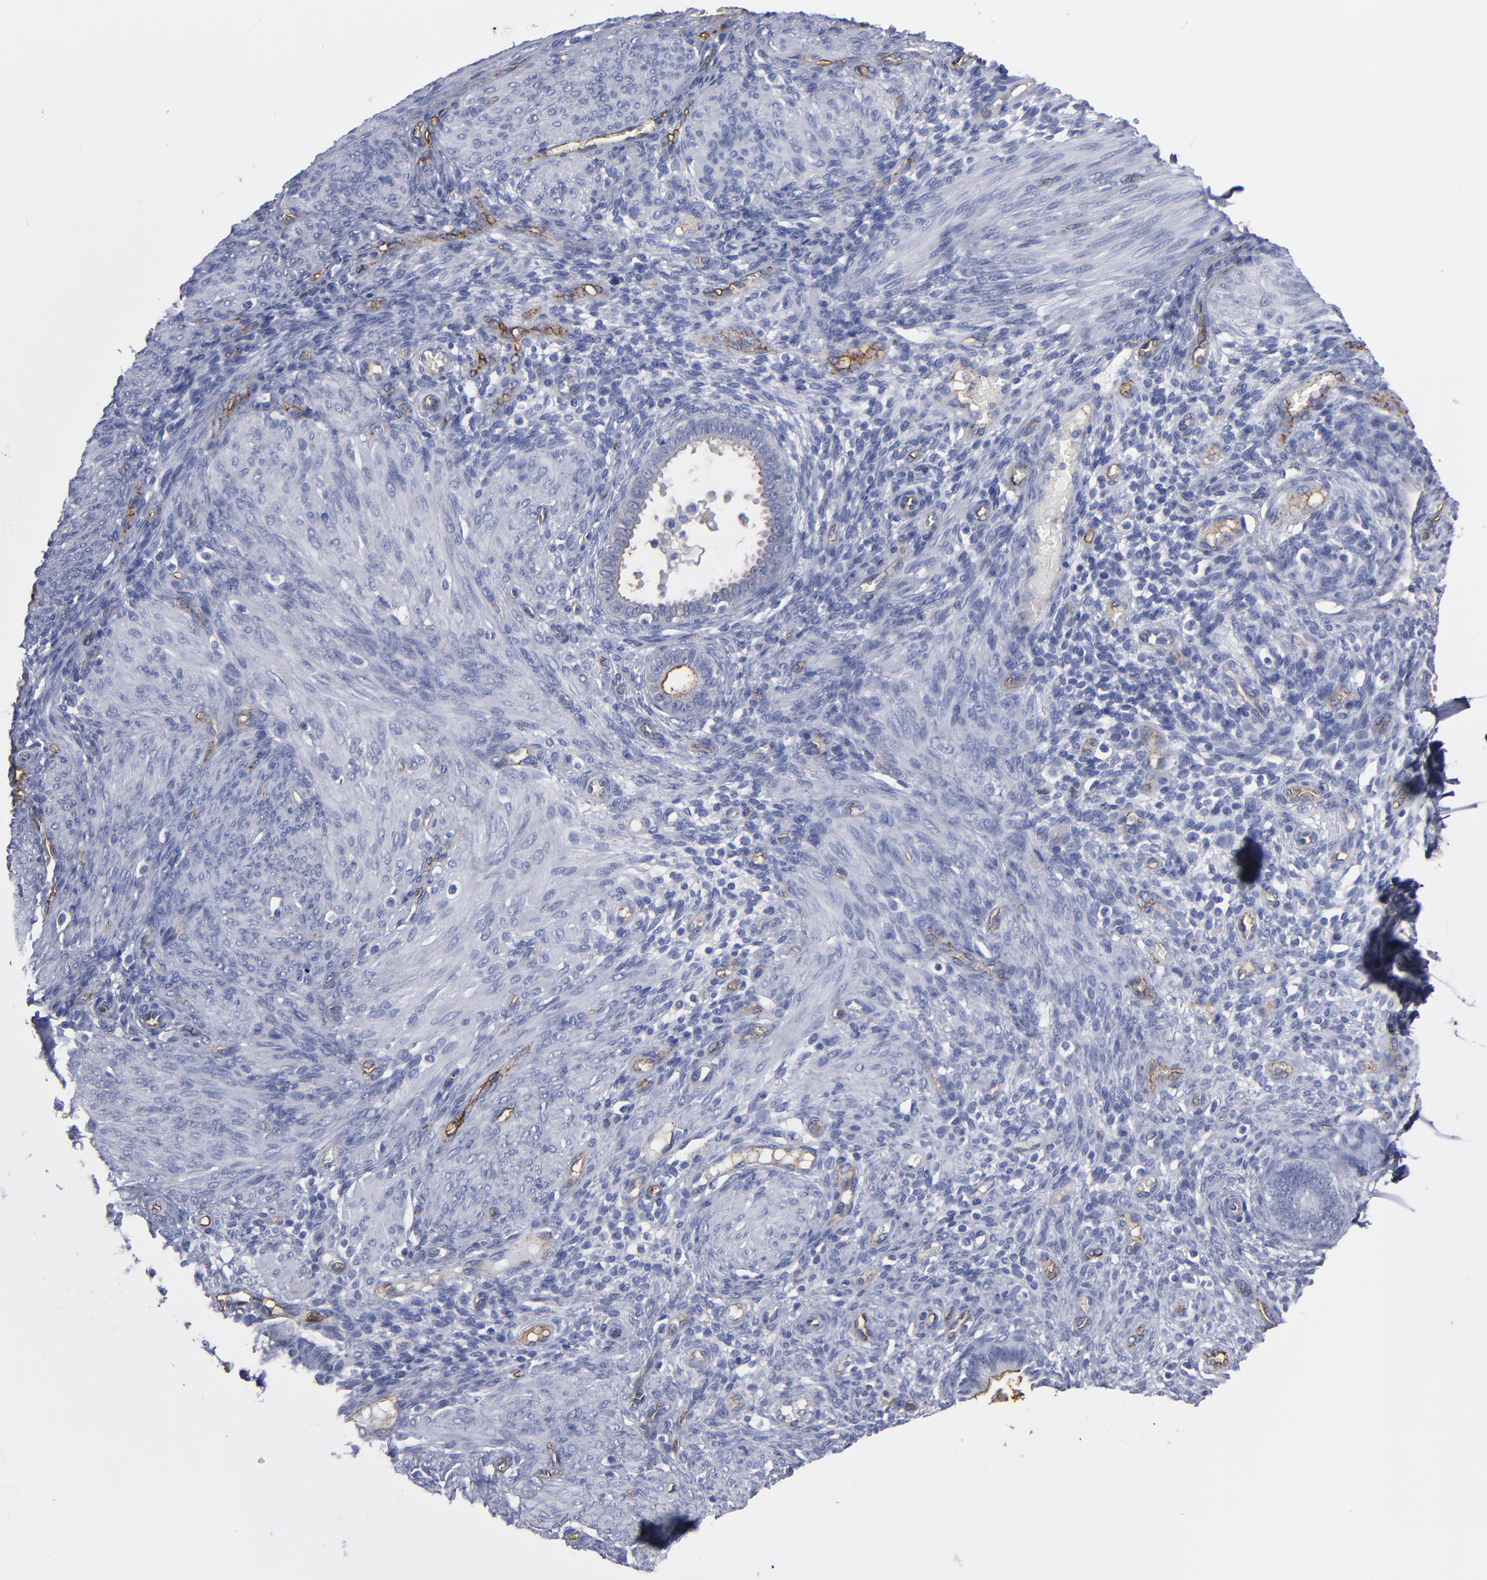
{"staining": {"intensity": "negative", "quantity": "none", "location": "none"}, "tissue": "endometrium", "cell_type": "Cells in endometrial stroma", "image_type": "normal", "snomed": [{"axis": "morphology", "description": "Normal tissue, NOS"}, {"axis": "topography", "description": "Endometrium"}], "caption": "This is an IHC micrograph of unremarkable human endometrium. There is no expression in cells in endometrial stroma.", "gene": "TM4SF1", "patient": {"sex": "female", "age": 72}}